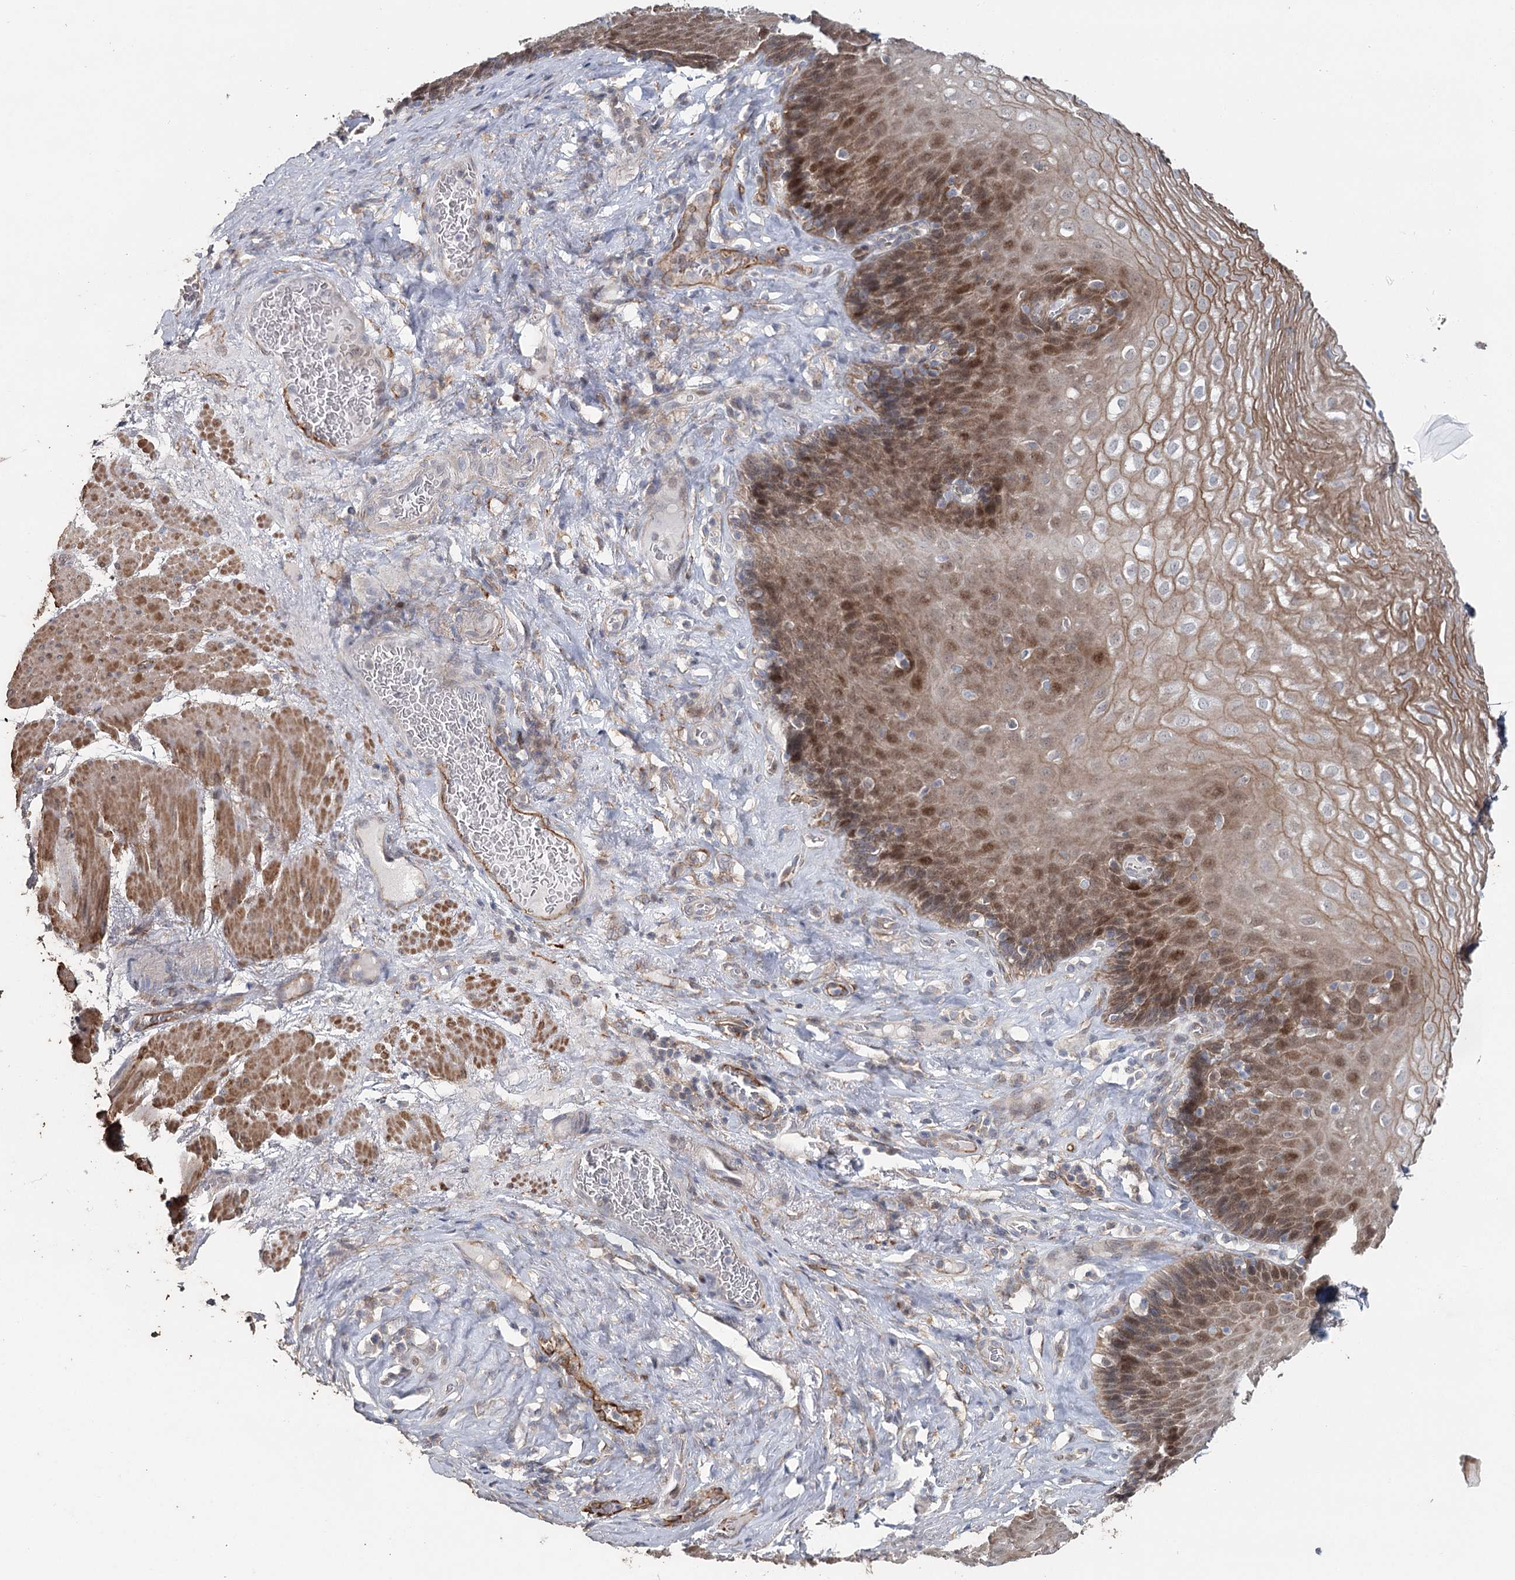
{"staining": {"intensity": "moderate", "quantity": ">75%", "location": "cytoplasmic/membranous,nuclear"}, "tissue": "esophagus", "cell_type": "Squamous epithelial cells", "image_type": "normal", "snomed": [{"axis": "morphology", "description": "Normal tissue, NOS"}, {"axis": "topography", "description": "Esophagus"}], "caption": "Human esophagus stained for a protein (brown) shows moderate cytoplasmic/membranous,nuclear positive staining in about >75% of squamous epithelial cells.", "gene": "MAP3K13", "patient": {"sex": "female", "age": 66}}